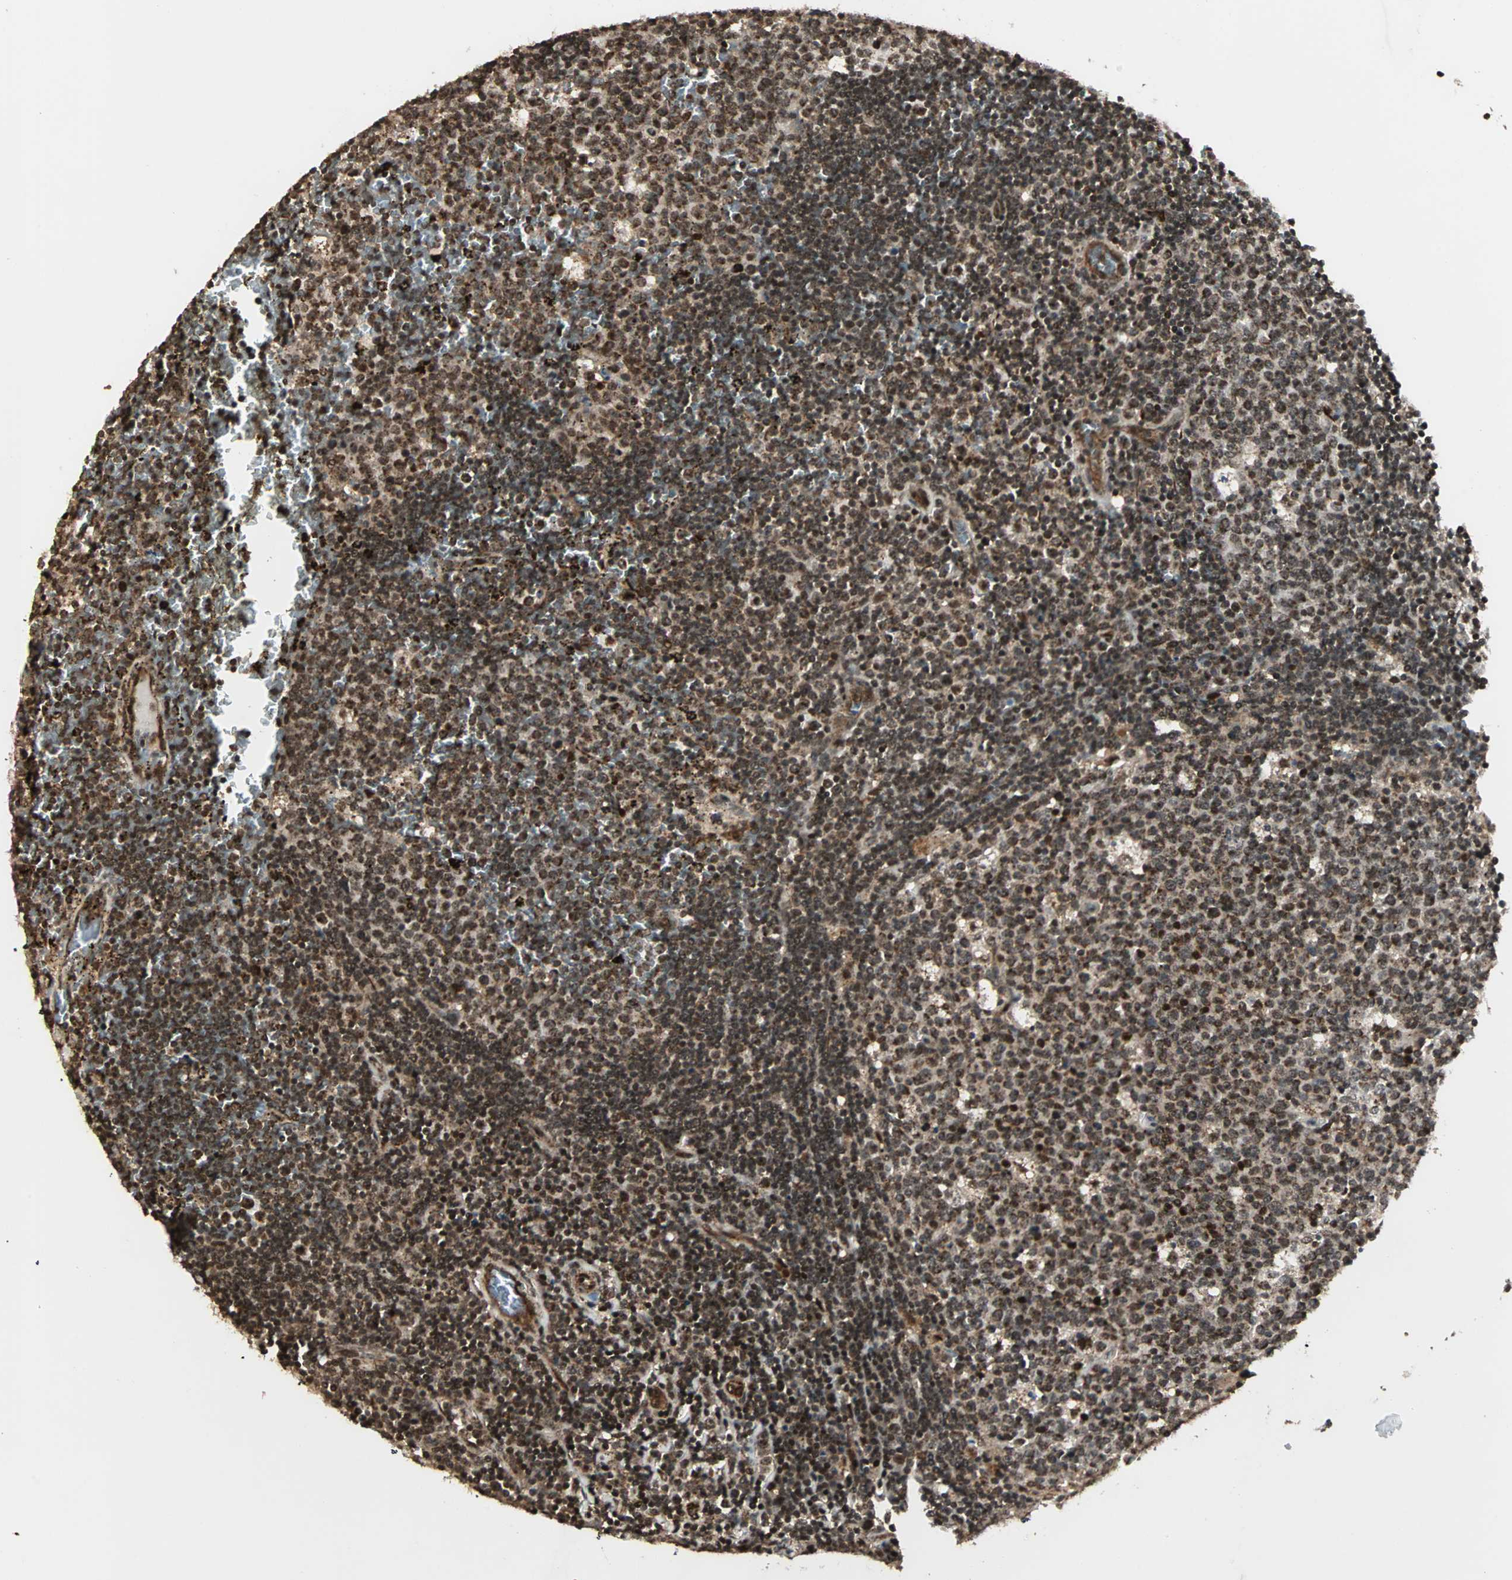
{"staining": {"intensity": "strong", "quantity": ">75%", "location": "cytoplasmic/membranous,nuclear"}, "tissue": "lymph node", "cell_type": "Germinal center cells", "image_type": "normal", "snomed": [{"axis": "morphology", "description": "Normal tissue, NOS"}, {"axis": "topography", "description": "Lymph node"}, {"axis": "topography", "description": "Salivary gland"}], "caption": "The micrograph reveals a brown stain indicating the presence of a protein in the cytoplasmic/membranous,nuclear of germinal center cells in lymph node.", "gene": "ZBED9", "patient": {"sex": "male", "age": 8}}